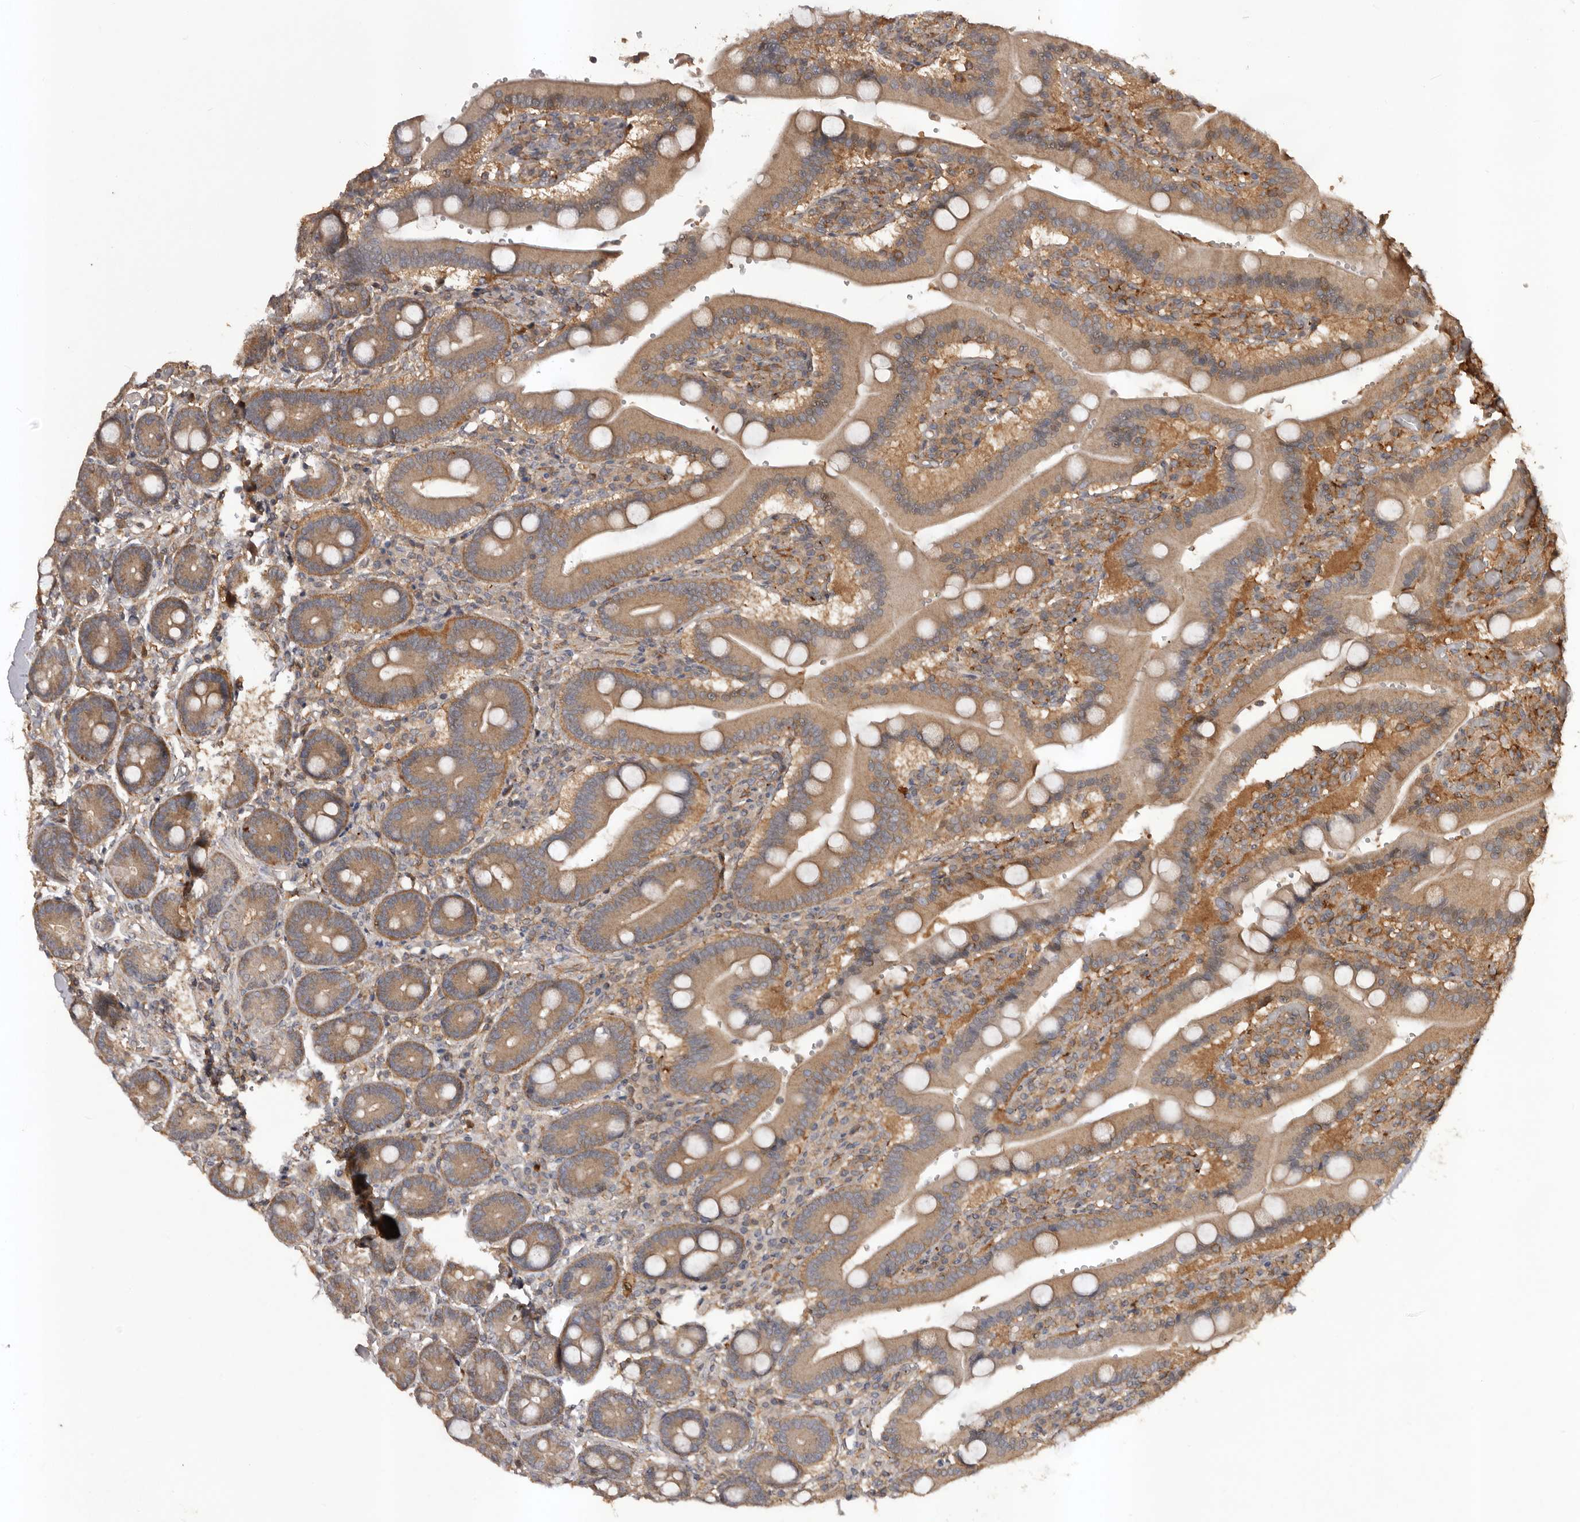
{"staining": {"intensity": "moderate", "quantity": ">75%", "location": "cytoplasmic/membranous"}, "tissue": "duodenum", "cell_type": "Glandular cells", "image_type": "normal", "snomed": [{"axis": "morphology", "description": "Normal tissue, NOS"}, {"axis": "topography", "description": "Duodenum"}], "caption": "Immunohistochemistry staining of benign duodenum, which reveals medium levels of moderate cytoplasmic/membranous expression in about >75% of glandular cells indicating moderate cytoplasmic/membranous protein positivity. The staining was performed using DAB (3,3'-diaminobenzidine) (brown) for protein detection and nuclei were counterstained in hematoxylin (blue).", "gene": "SLC22A3", "patient": {"sex": "female", "age": 62}}